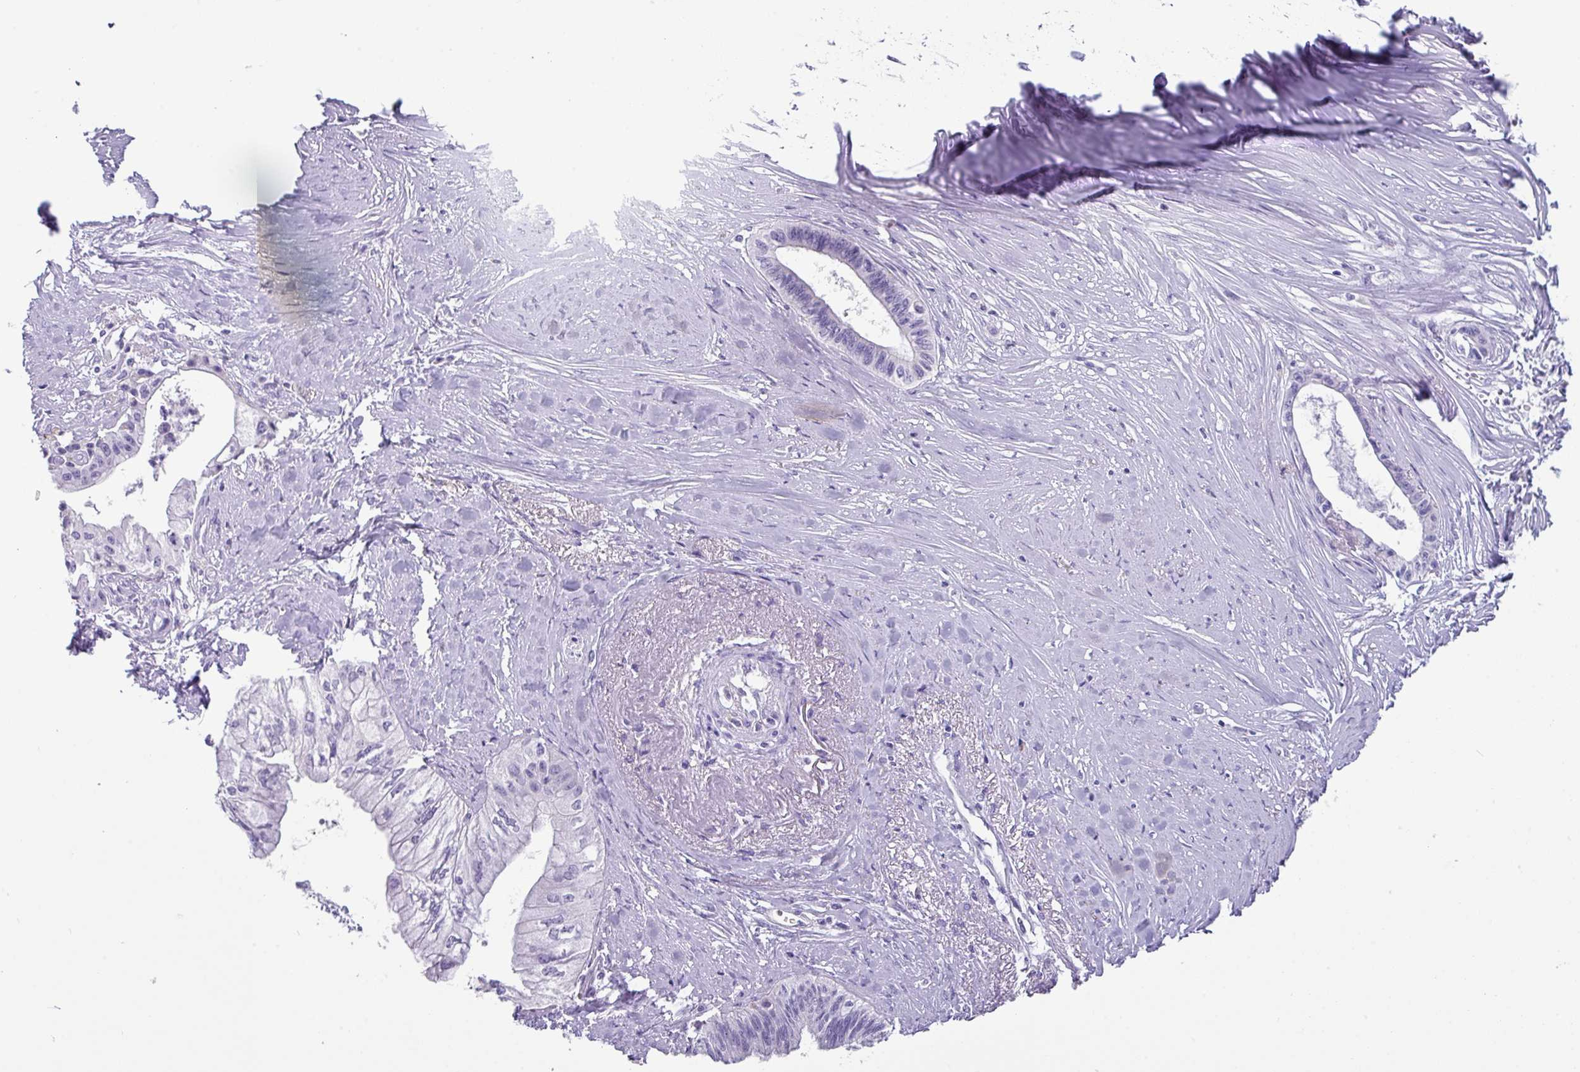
{"staining": {"intensity": "negative", "quantity": "none", "location": "none"}, "tissue": "pancreatic cancer", "cell_type": "Tumor cells", "image_type": "cancer", "snomed": [{"axis": "morphology", "description": "Adenocarcinoma, NOS"}, {"axis": "topography", "description": "Pancreas"}], "caption": "Immunohistochemical staining of pancreatic adenocarcinoma demonstrates no significant staining in tumor cells. (Brightfield microscopy of DAB immunohistochemistry (IHC) at high magnification).", "gene": "NCCRP1", "patient": {"sex": "male", "age": 71}}